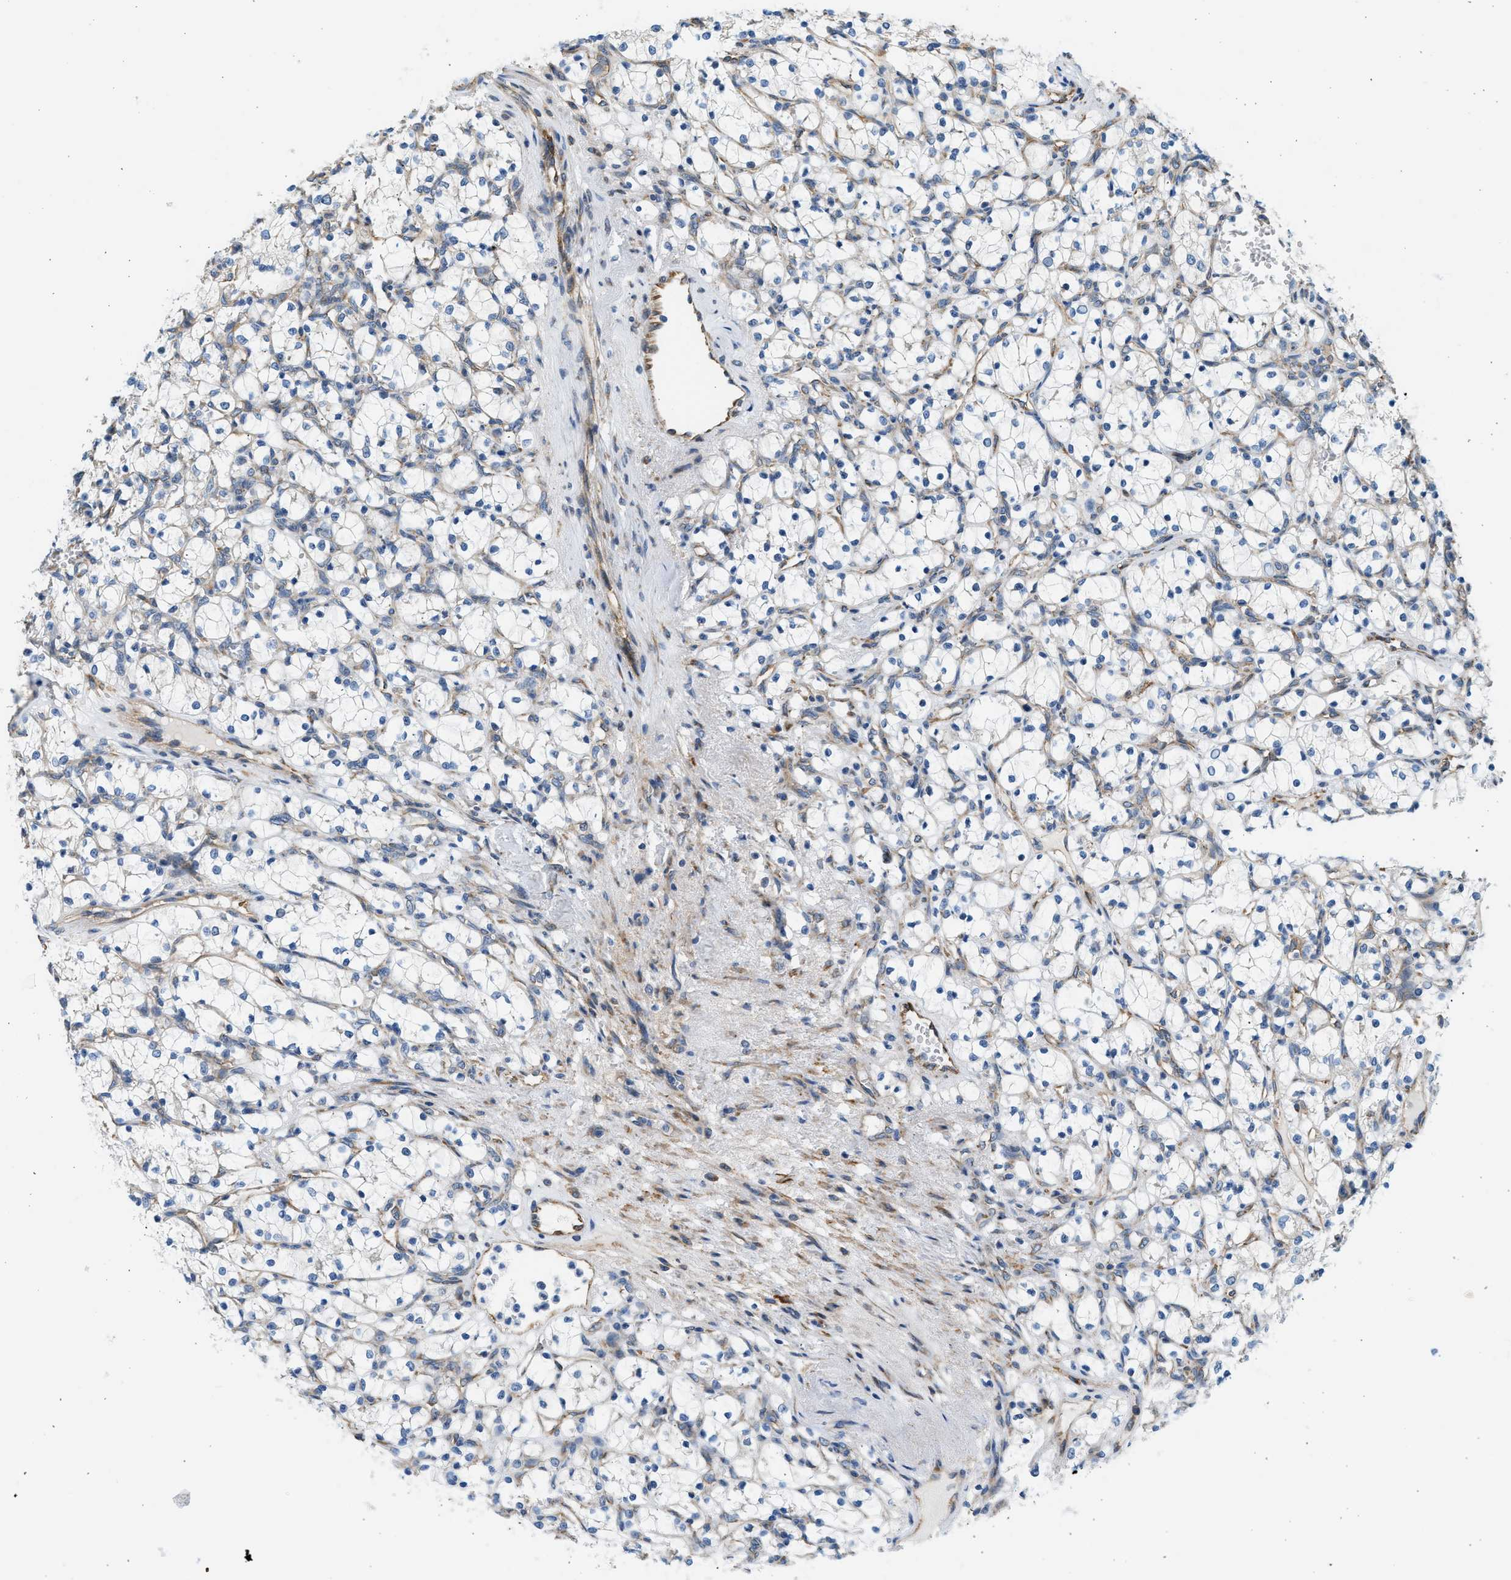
{"staining": {"intensity": "negative", "quantity": "none", "location": "none"}, "tissue": "renal cancer", "cell_type": "Tumor cells", "image_type": "cancer", "snomed": [{"axis": "morphology", "description": "Adenocarcinoma, NOS"}, {"axis": "topography", "description": "Kidney"}], "caption": "Tumor cells show no significant protein positivity in renal cancer (adenocarcinoma).", "gene": "CNTN6", "patient": {"sex": "female", "age": 69}}